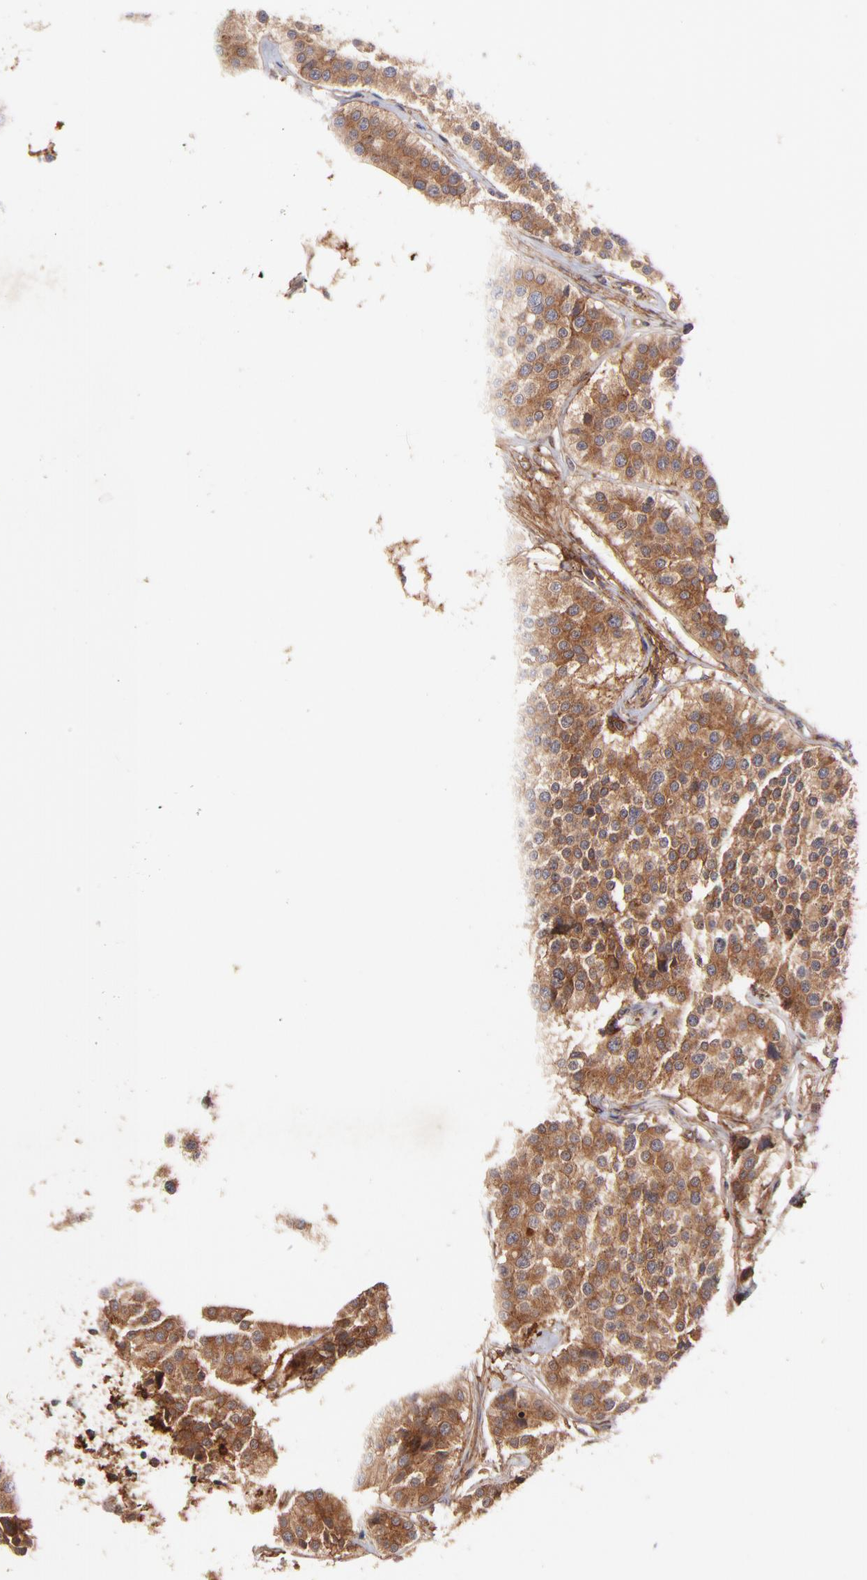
{"staining": {"intensity": "moderate", "quantity": ">75%", "location": "cytoplasmic/membranous"}, "tissue": "carcinoid", "cell_type": "Tumor cells", "image_type": "cancer", "snomed": [{"axis": "morphology", "description": "Carcinoid, malignant, NOS"}, {"axis": "topography", "description": "Small intestine"}], "caption": "A photomicrograph of carcinoid stained for a protein reveals moderate cytoplasmic/membranous brown staining in tumor cells.", "gene": "ITGB1", "patient": {"sex": "male", "age": 60}}